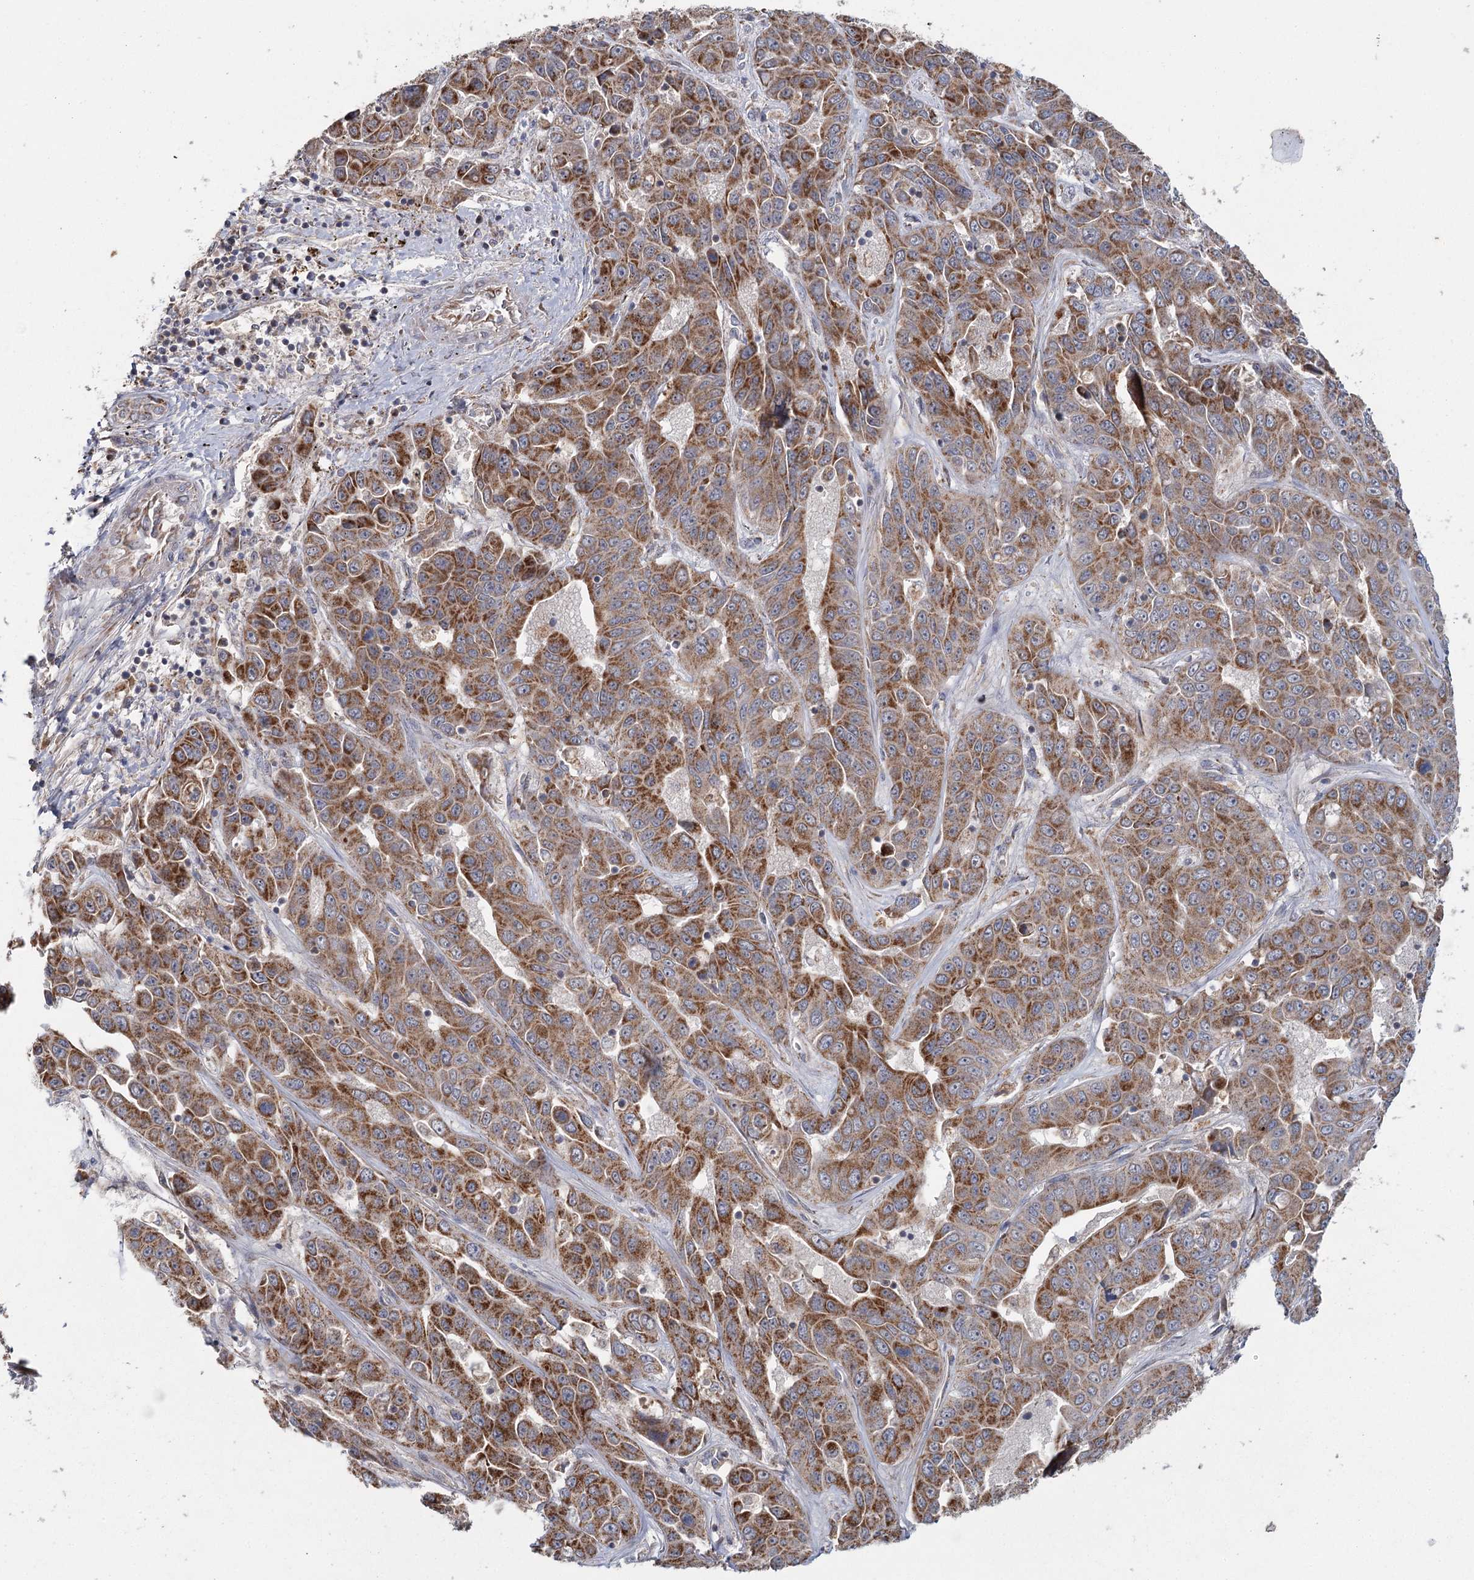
{"staining": {"intensity": "strong", "quantity": ">75%", "location": "cytoplasmic/membranous"}, "tissue": "liver cancer", "cell_type": "Tumor cells", "image_type": "cancer", "snomed": [{"axis": "morphology", "description": "Cholangiocarcinoma"}, {"axis": "topography", "description": "Liver"}], "caption": "About >75% of tumor cells in human cholangiocarcinoma (liver) exhibit strong cytoplasmic/membranous protein positivity as visualized by brown immunohistochemical staining.", "gene": "MRPL44", "patient": {"sex": "female", "age": 52}}